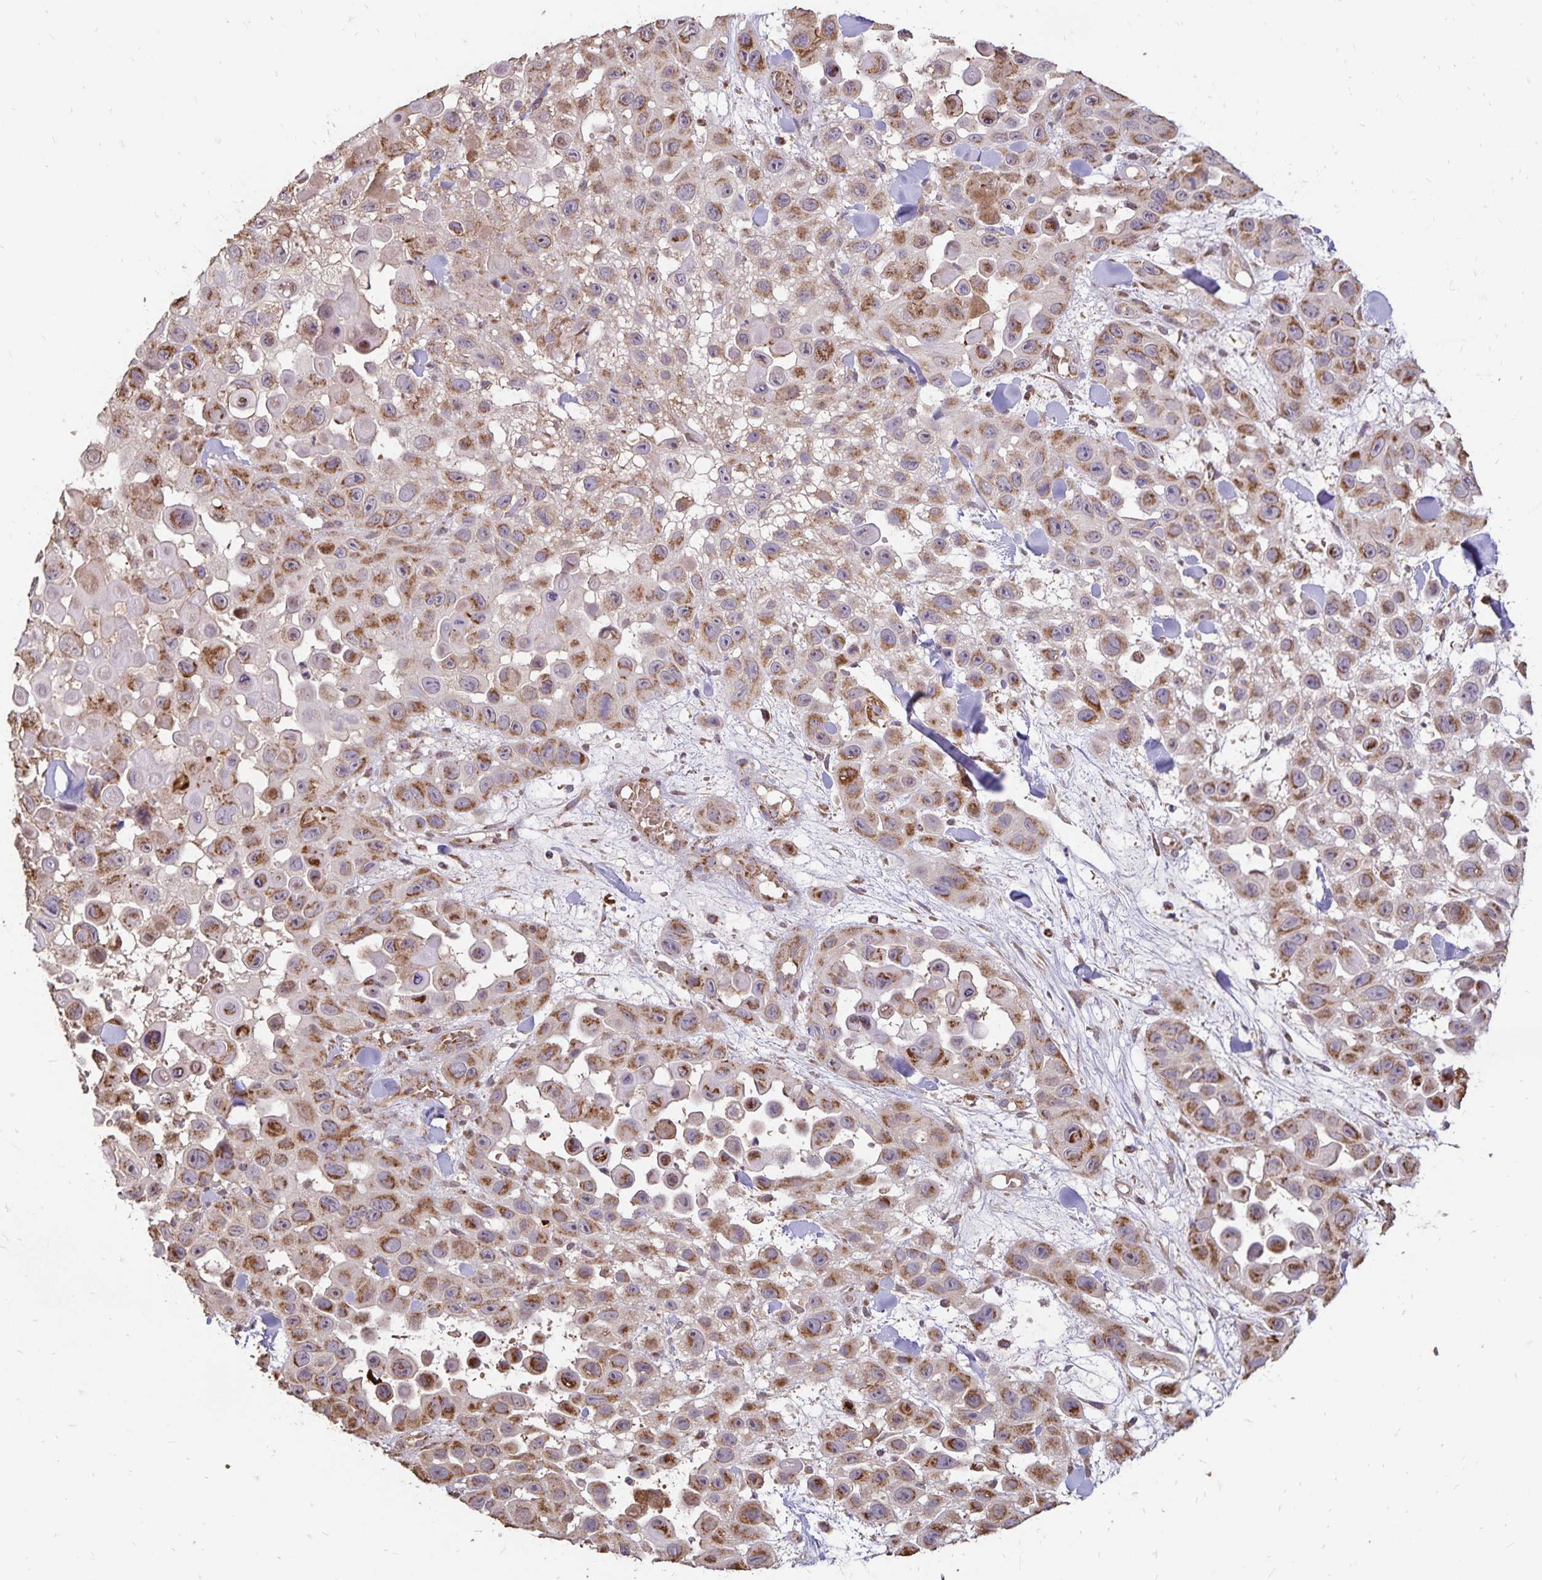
{"staining": {"intensity": "moderate", "quantity": ">75%", "location": "cytoplasmic/membranous"}, "tissue": "skin cancer", "cell_type": "Tumor cells", "image_type": "cancer", "snomed": [{"axis": "morphology", "description": "Squamous cell carcinoma, NOS"}, {"axis": "topography", "description": "Skin"}], "caption": "Skin cancer (squamous cell carcinoma) was stained to show a protein in brown. There is medium levels of moderate cytoplasmic/membranous expression in about >75% of tumor cells. (DAB (3,3'-diaminobenzidine) IHC with brightfield microscopy, high magnification).", "gene": "EMC10", "patient": {"sex": "male", "age": 81}}